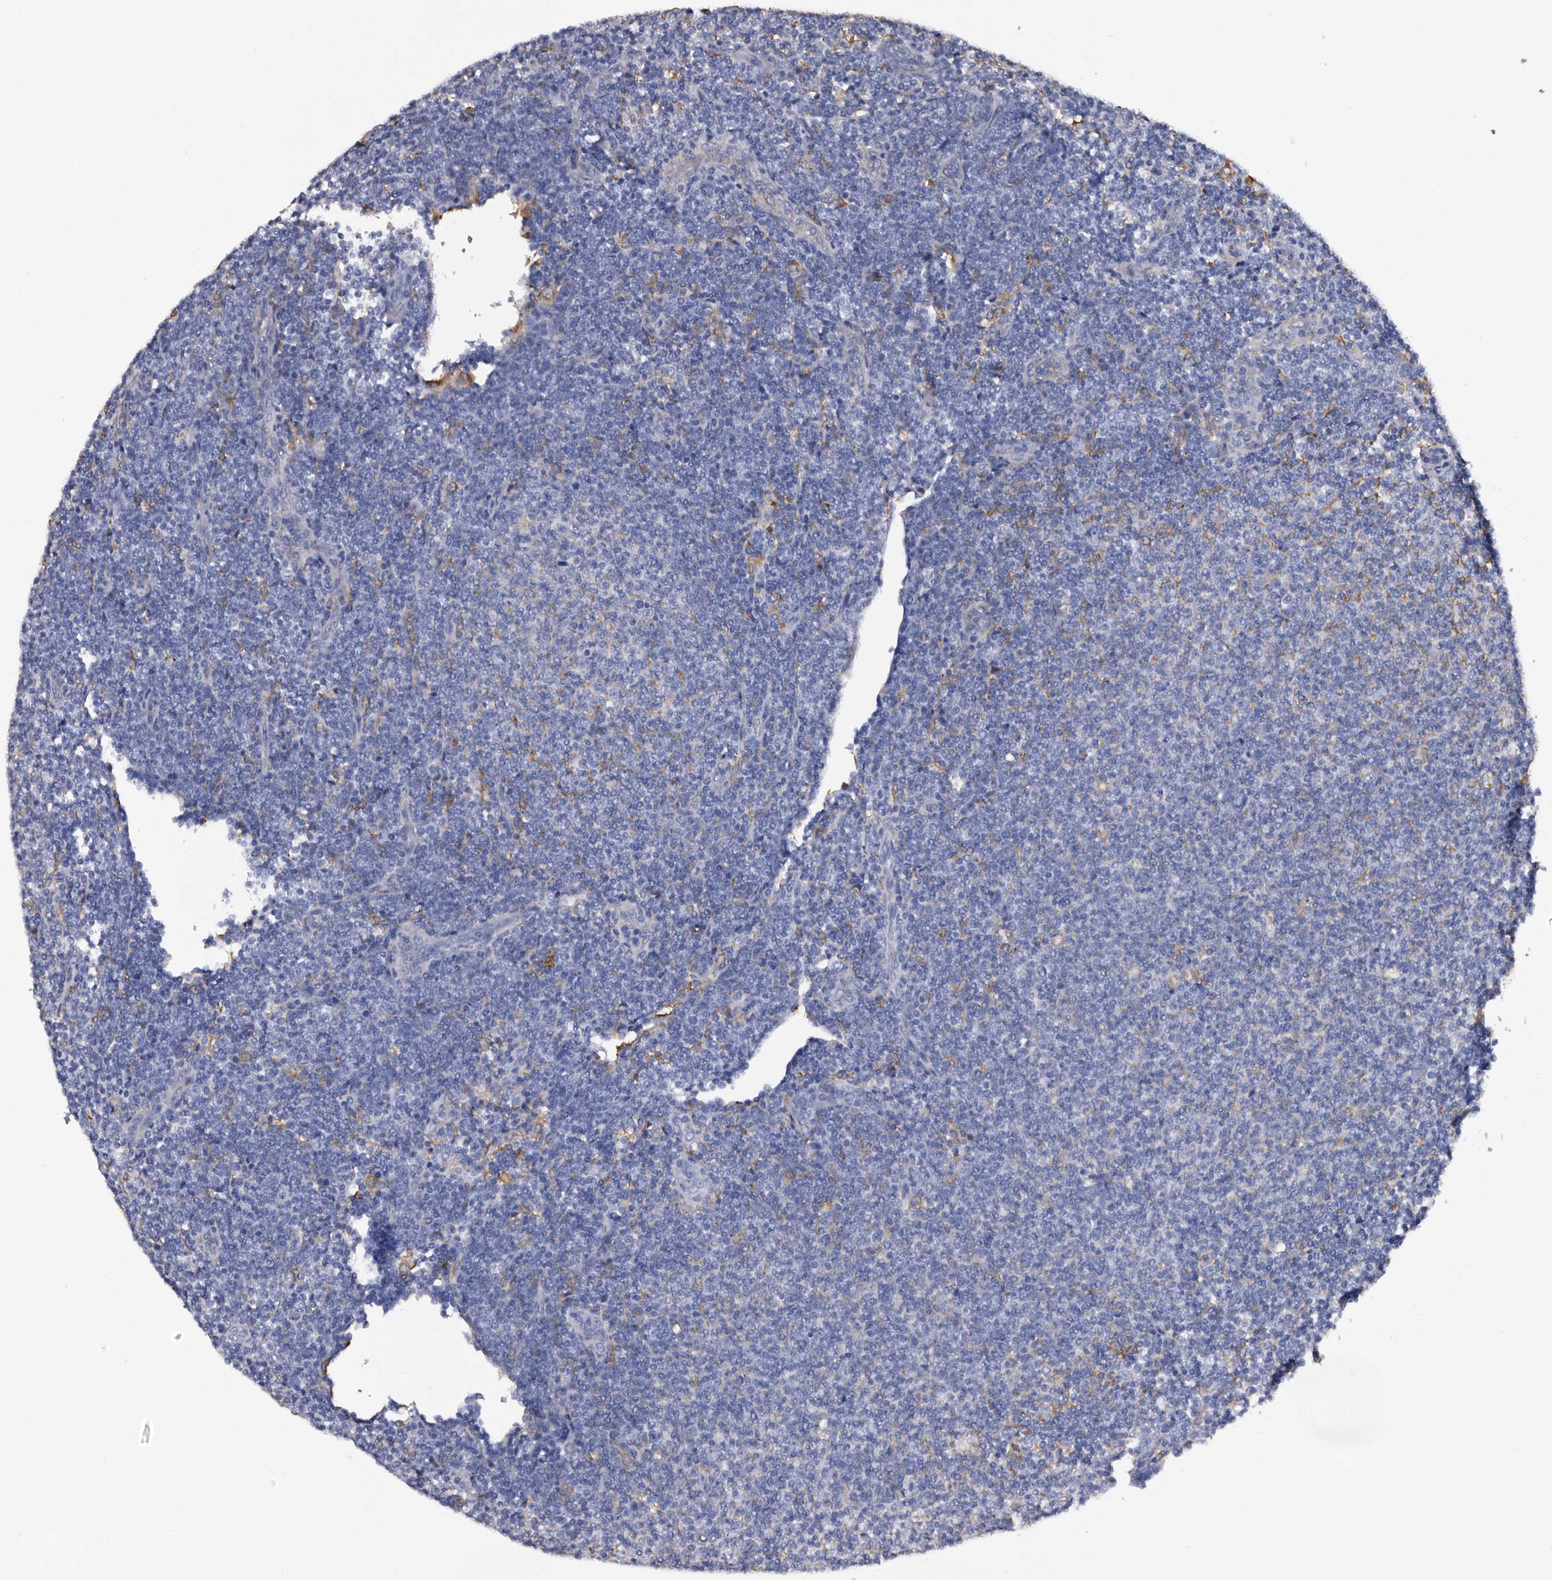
{"staining": {"intensity": "negative", "quantity": "none", "location": "none"}, "tissue": "lymphoma", "cell_type": "Tumor cells", "image_type": "cancer", "snomed": [{"axis": "morphology", "description": "Malignant lymphoma, non-Hodgkin's type, Low grade"}, {"axis": "topography", "description": "Lymph node"}], "caption": "DAB immunohistochemical staining of malignant lymphoma, non-Hodgkin's type (low-grade) exhibits no significant staining in tumor cells. The staining was performed using DAB (3,3'-diaminobenzidine) to visualize the protein expression in brown, while the nuclei were stained in blue with hematoxylin (Magnification: 20x).", "gene": "EPB41L3", "patient": {"sex": "male", "age": 66}}